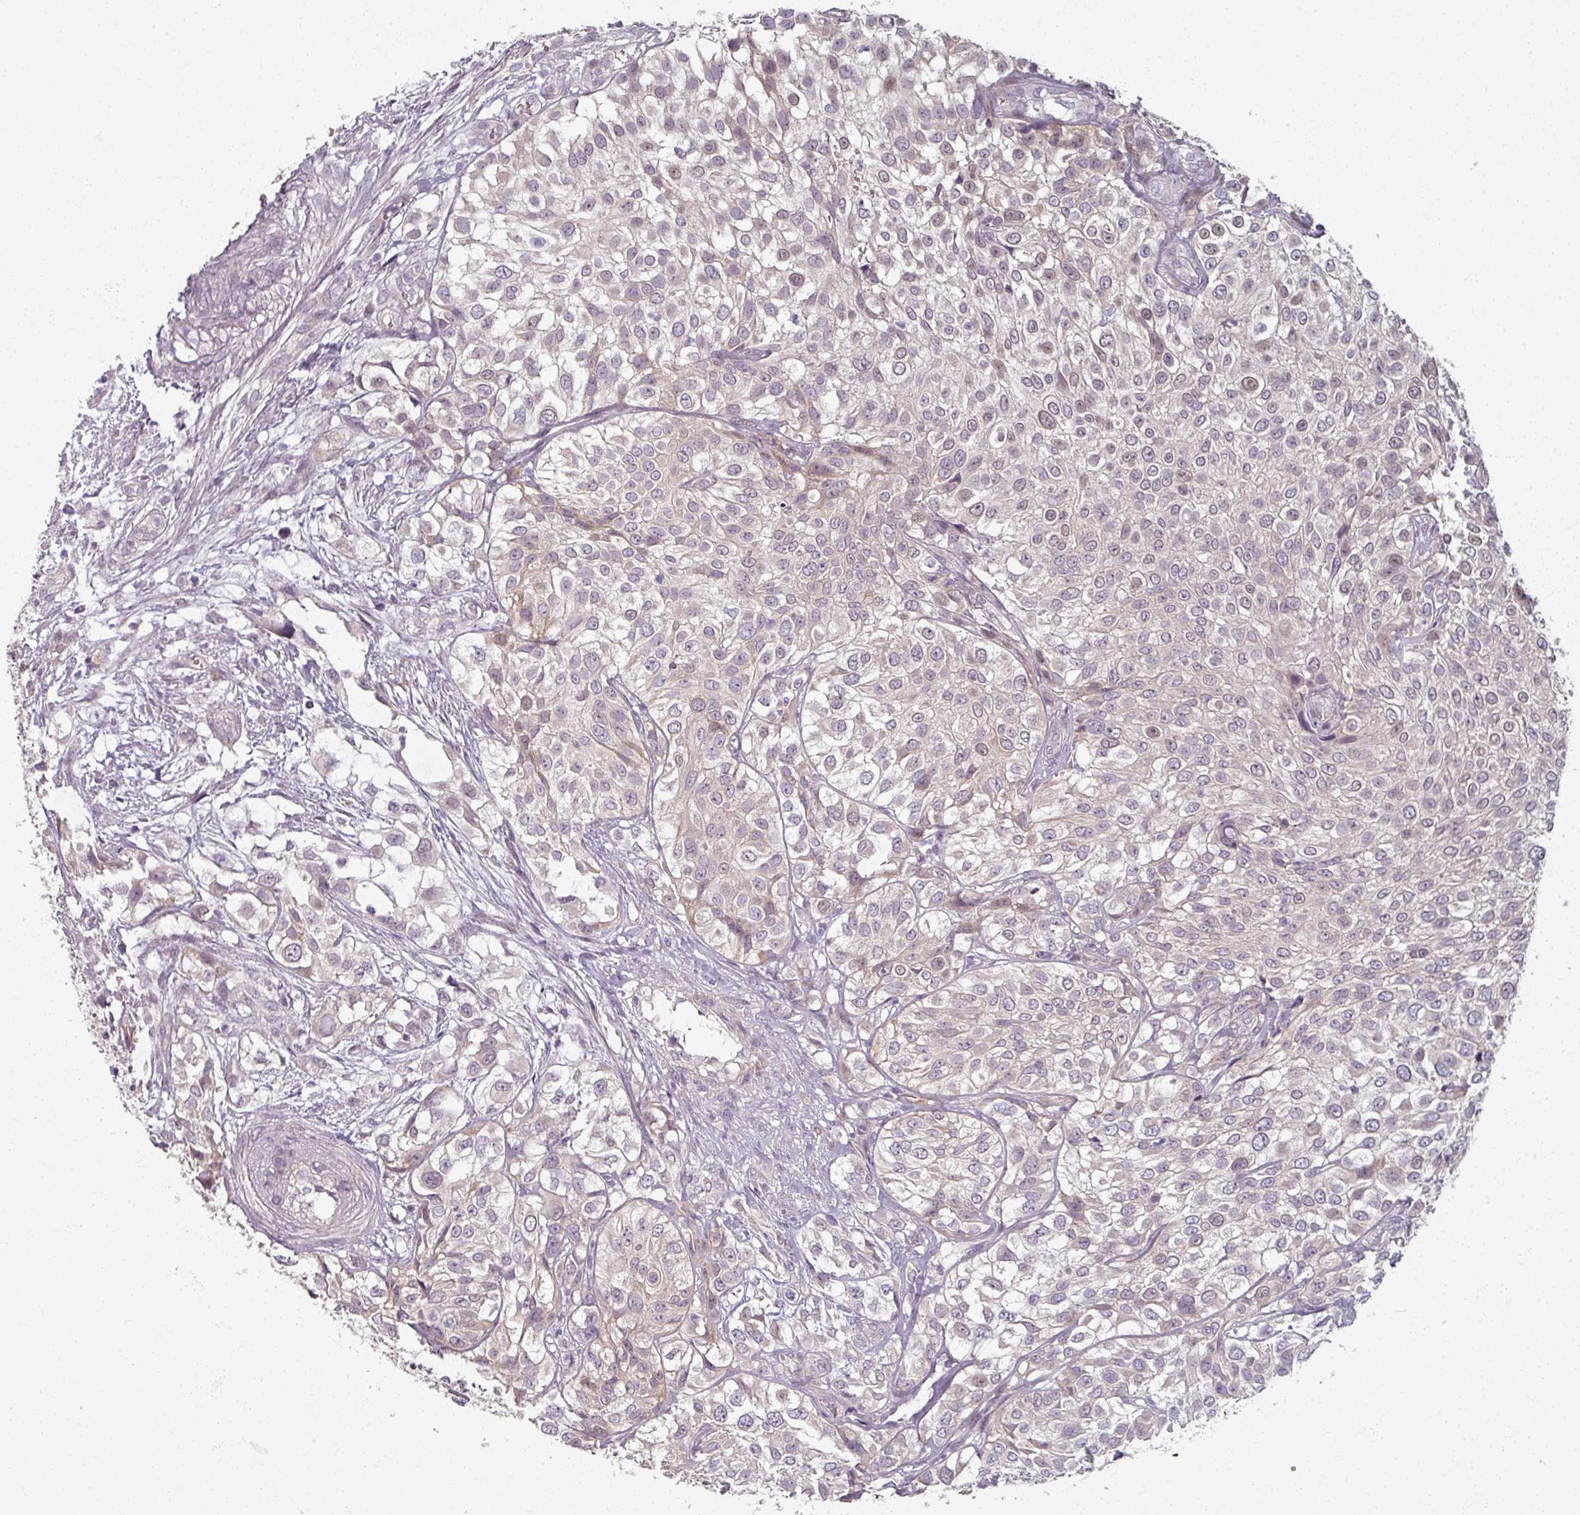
{"staining": {"intensity": "weak", "quantity": "25%-75%", "location": "nuclear"}, "tissue": "urothelial cancer", "cell_type": "Tumor cells", "image_type": "cancer", "snomed": [{"axis": "morphology", "description": "Urothelial carcinoma, High grade"}, {"axis": "topography", "description": "Urinary bladder"}], "caption": "IHC (DAB) staining of urothelial cancer reveals weak nuclear protein positivity in approximately 25%-75% of tumor cells.", "gene": "MYMK", "patient": {"sex": "male", "age": 56}}